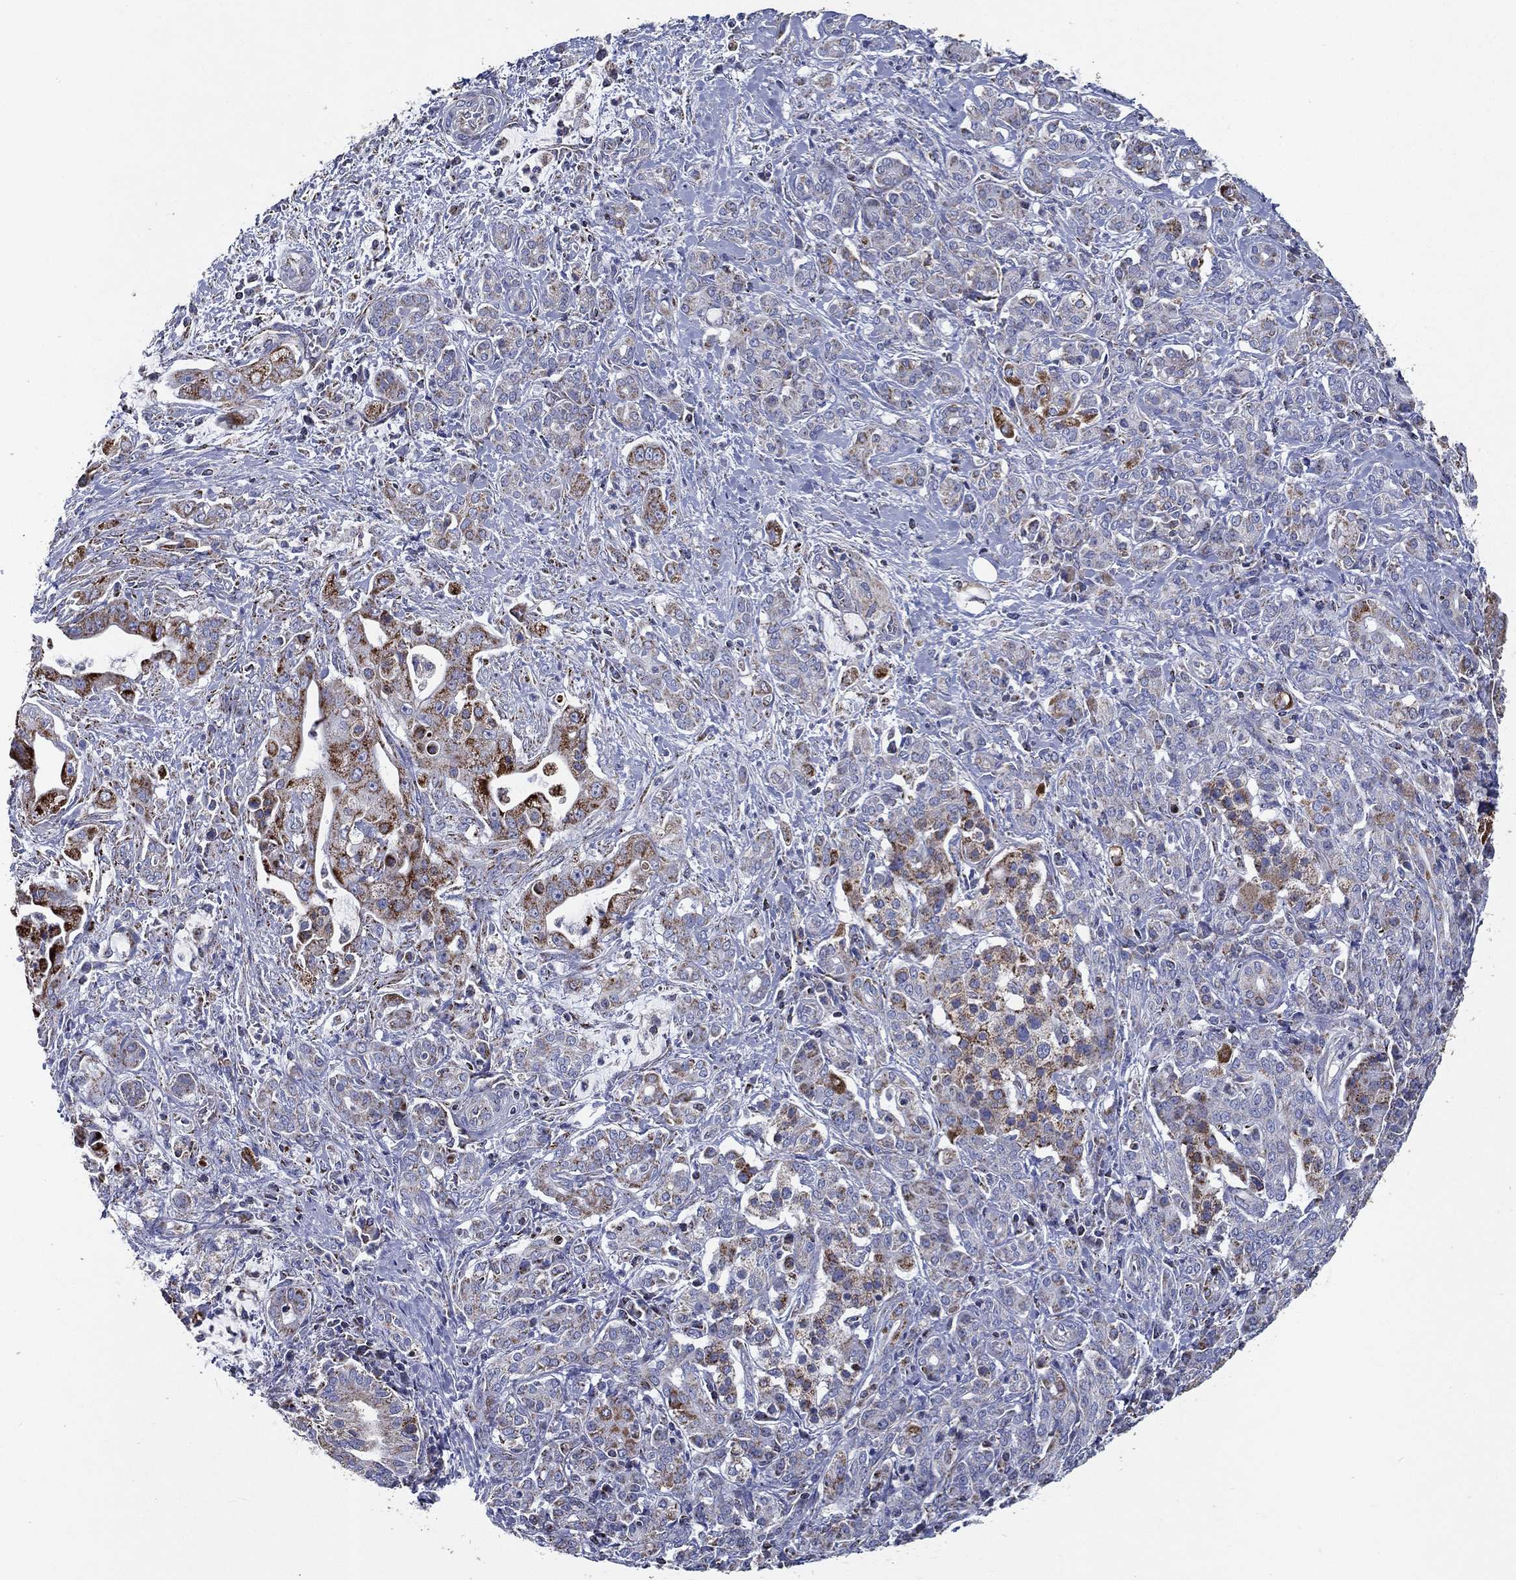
{"staining": {"intensity": "strong", "quantity": ">75%", "location": "cytoplasmic/membranous"}, "tissue": "pancreatic cancer", "cell_type": "Tumor cells", "image_type": "cancer", "snomed": [{"axis": "morphology", "description": "Normal tissue, NOS"}, {"axis": "morphology", "description": "Inflammation, NOS"}, {"axis": "morphology", "description": "Adenocarcinoma, NOS"}, {"axis": "topography", "description": "Pancreas"}], "caption": "Strong cytoplasmic/membranous staining is identified in about >75% of tumor cells in adenocarcinoma (pancreatic).", "gene": "SFXN1", "patient": {"sex": "male", "age": 57}}